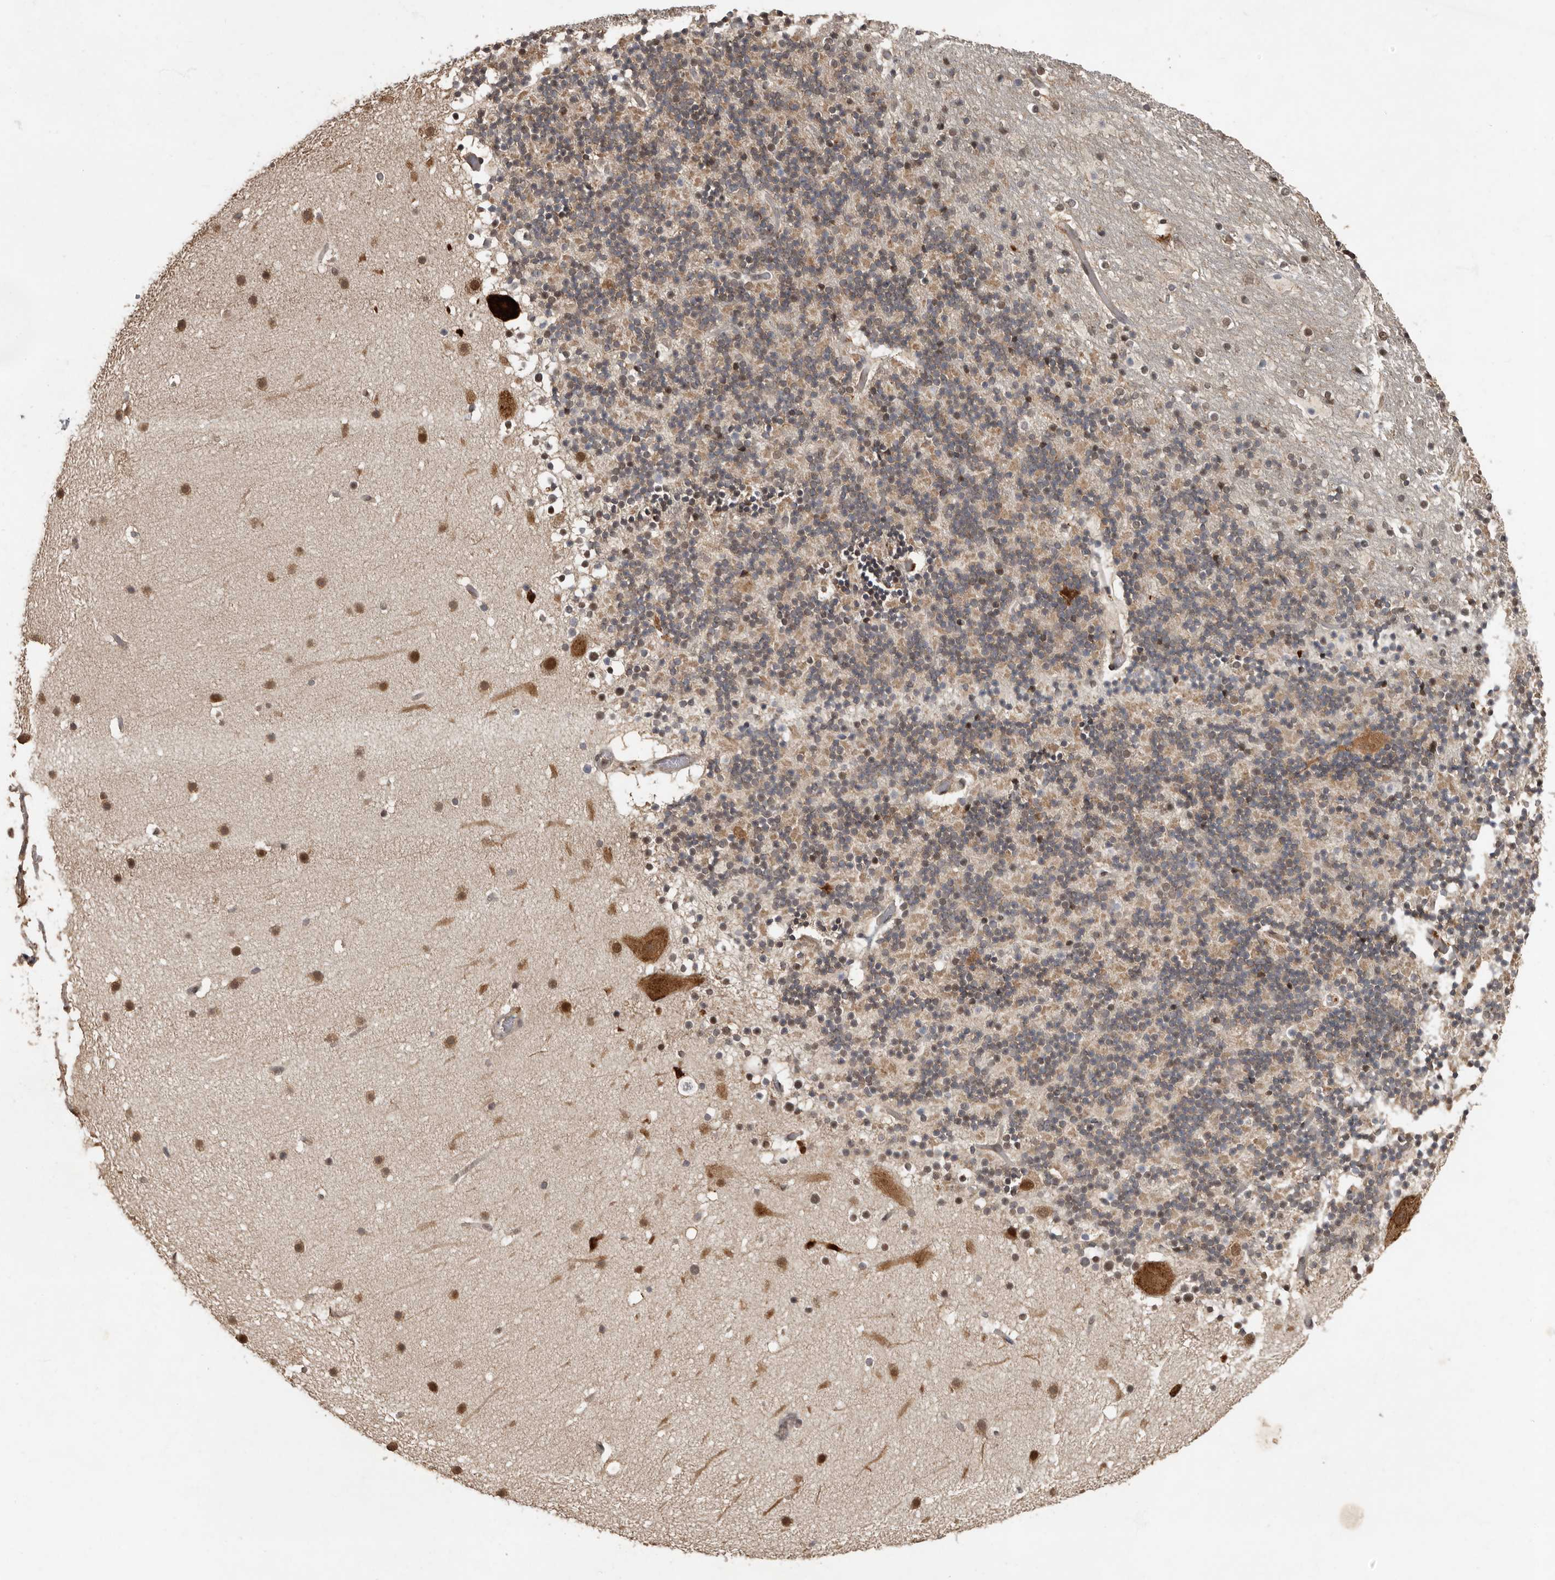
{"staining": {"intensity": "moderate", "quantity": "25%-75%", "location": "cytoplasmic/membranous,nuclear"}, "tissue": "cerebellum", "cell_type": "Cells in granular layer", "image_type": "normal", "snomed": [{"axis": "morphology", "description": "Normal tissue, NOS"}, {"axis": "topography", "description": "Cerebellum"}], "caption": "Protein staining reveals moderate cytoplasmic/membranous,nuclear staining in about 25%-75% of cells in granular layer in unremarkable cerebellum. (IHC, brightfield microscopy, high magnification).", "gene": "LRGUK", "patient": {"sex": "male", "age": 57}}